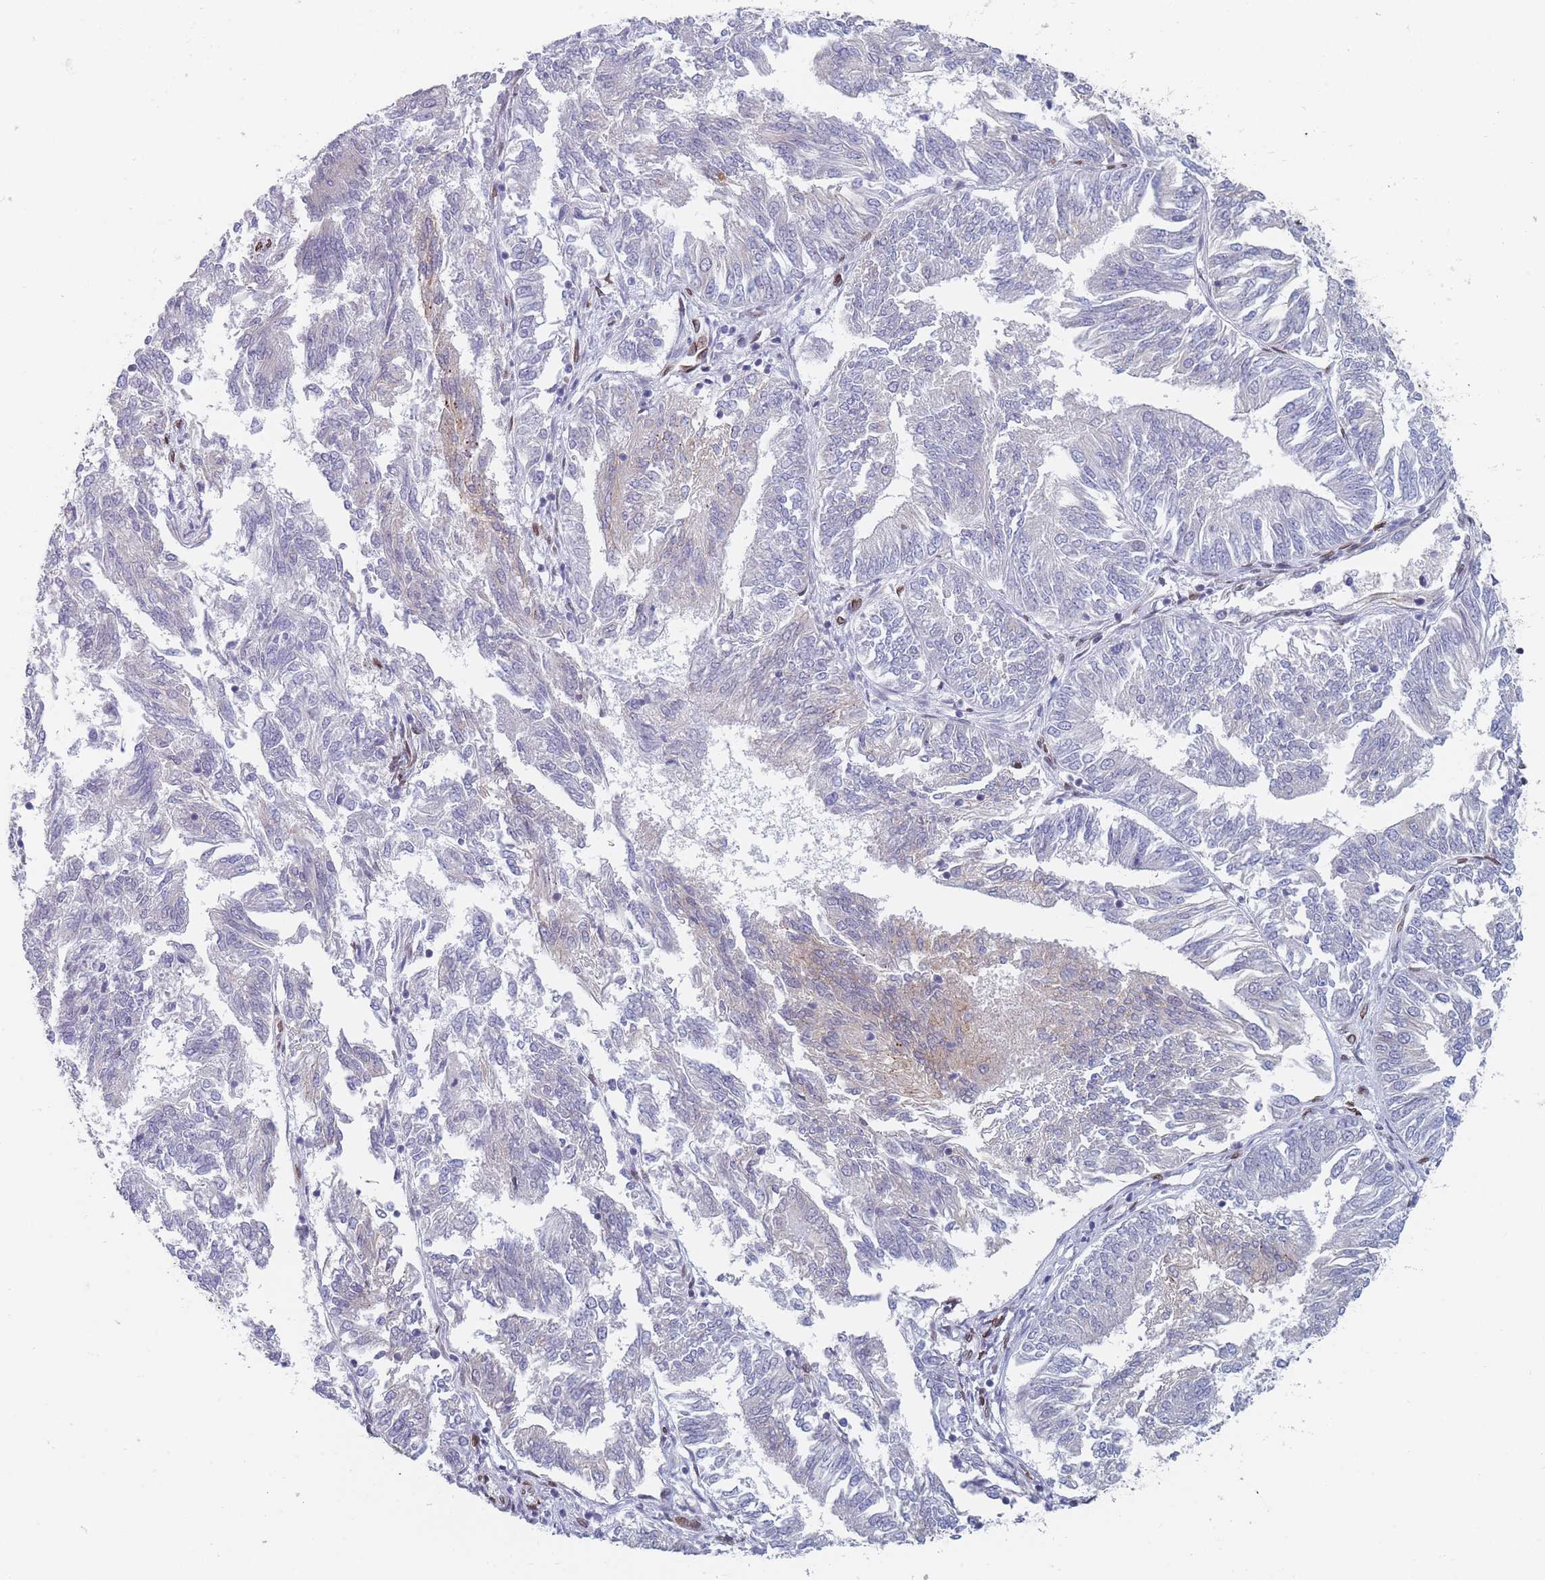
{"staining": {"intensity": "negative", "quantity": "none", "location": "none"}, "tissue": "endometrial cancer", "cell_type": "Tumor cells", "image_type": "cancer", "snomed": [{"axis": "morphology", "description": "Adenocarcinoma, NOS"}, {"axis": "topography", "description": "Endometrium"}], "caption": "Tumor cells are negative for protein expression in human endometrial cancer (adenocarcinoma).", "gene": "ZBTB1", "patient": {"sex": "female", "age": 58}}